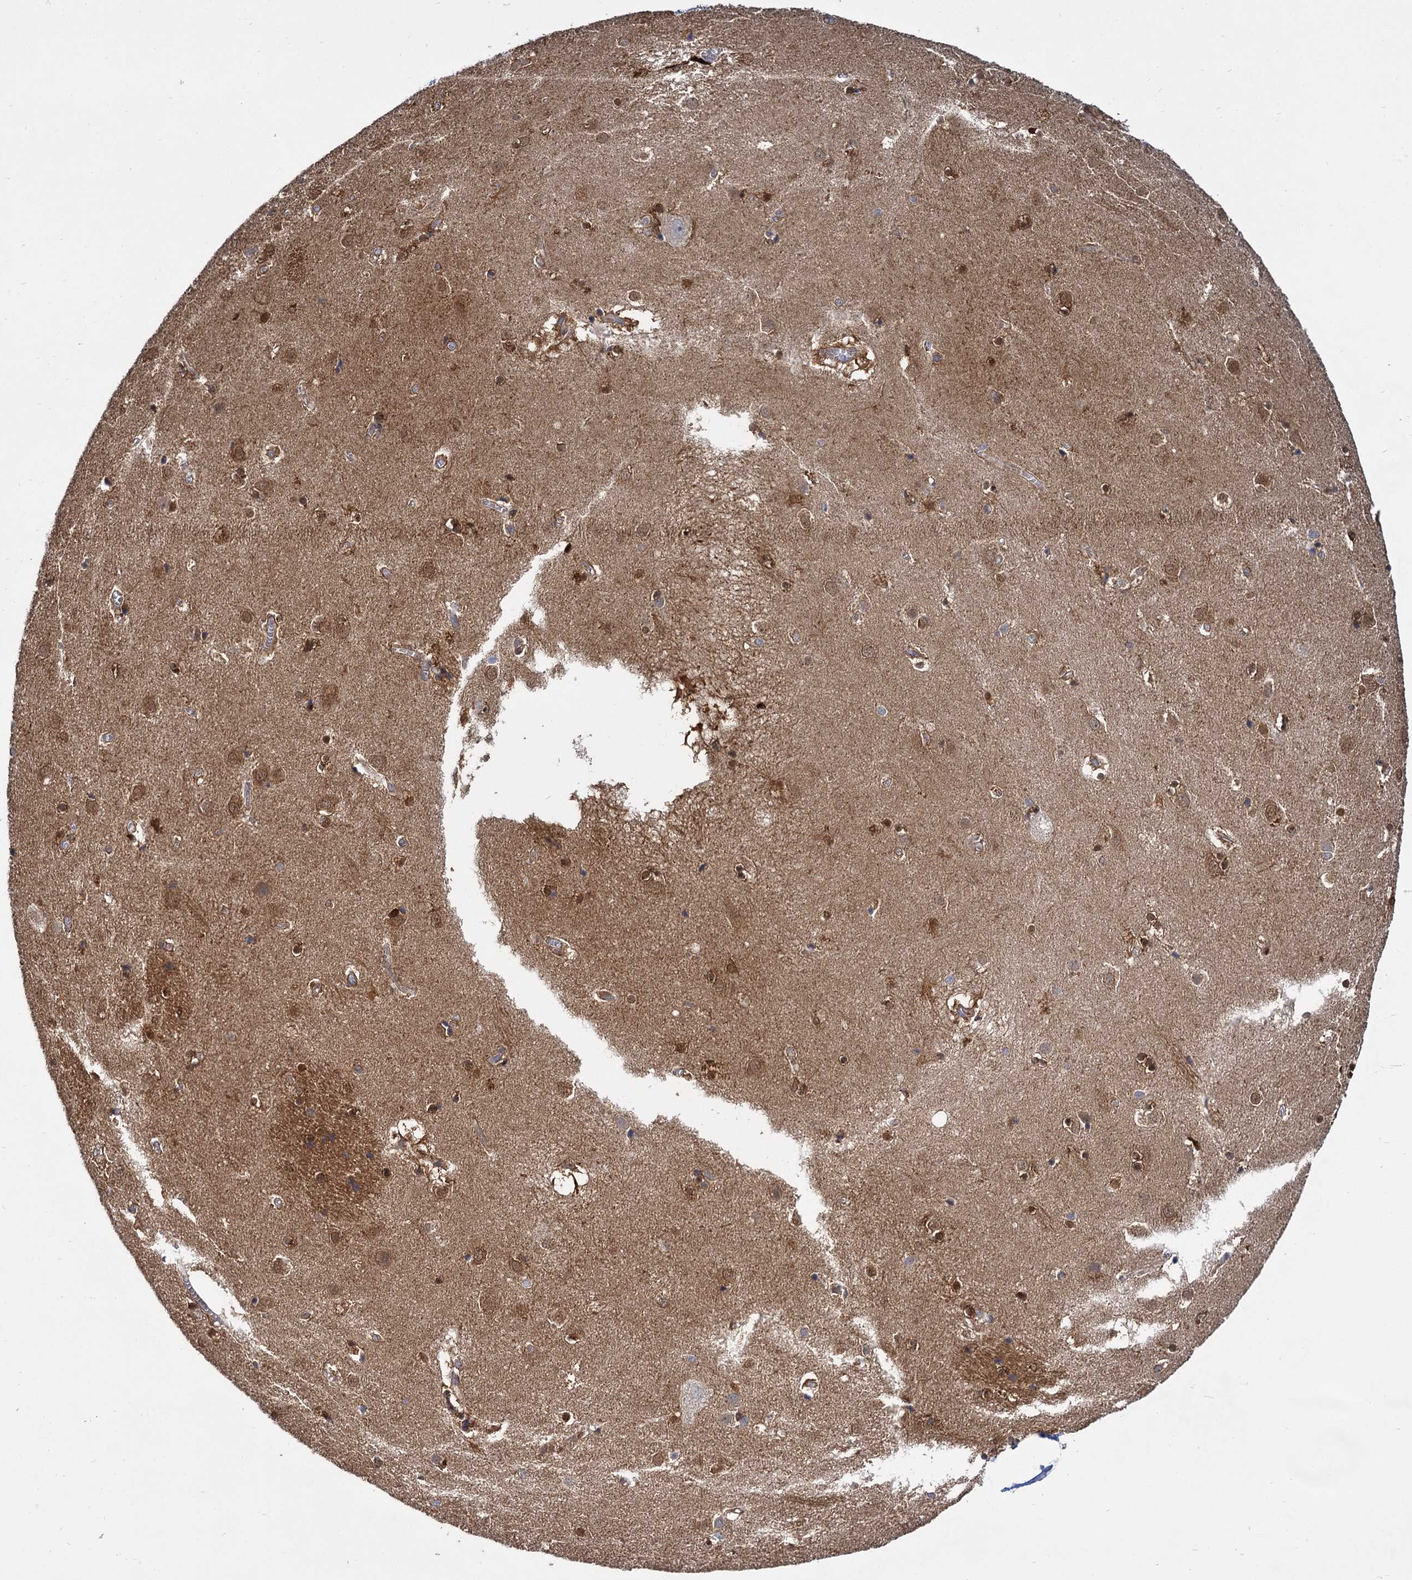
{"staining": {"intensity": "moderate", "quantity": "<25%", "location": "cytoplasmic/membranous"}, "tissue": "caudate", "cell_type": "Glial cells", "image_type": "normal", "snomed": [{"axis": "morphology", "description": "Normal tissue, NOS"}, {"axis": "topography", "description": "Lateral ventricle wall"}], "caption": "Protein analysis of unremarkable caudate reveals moderate cytoplasmic/membranous staining in about <25% of glial cells.", "gene": "GCLC", "patient": {"sex": "male", "age": 70}}